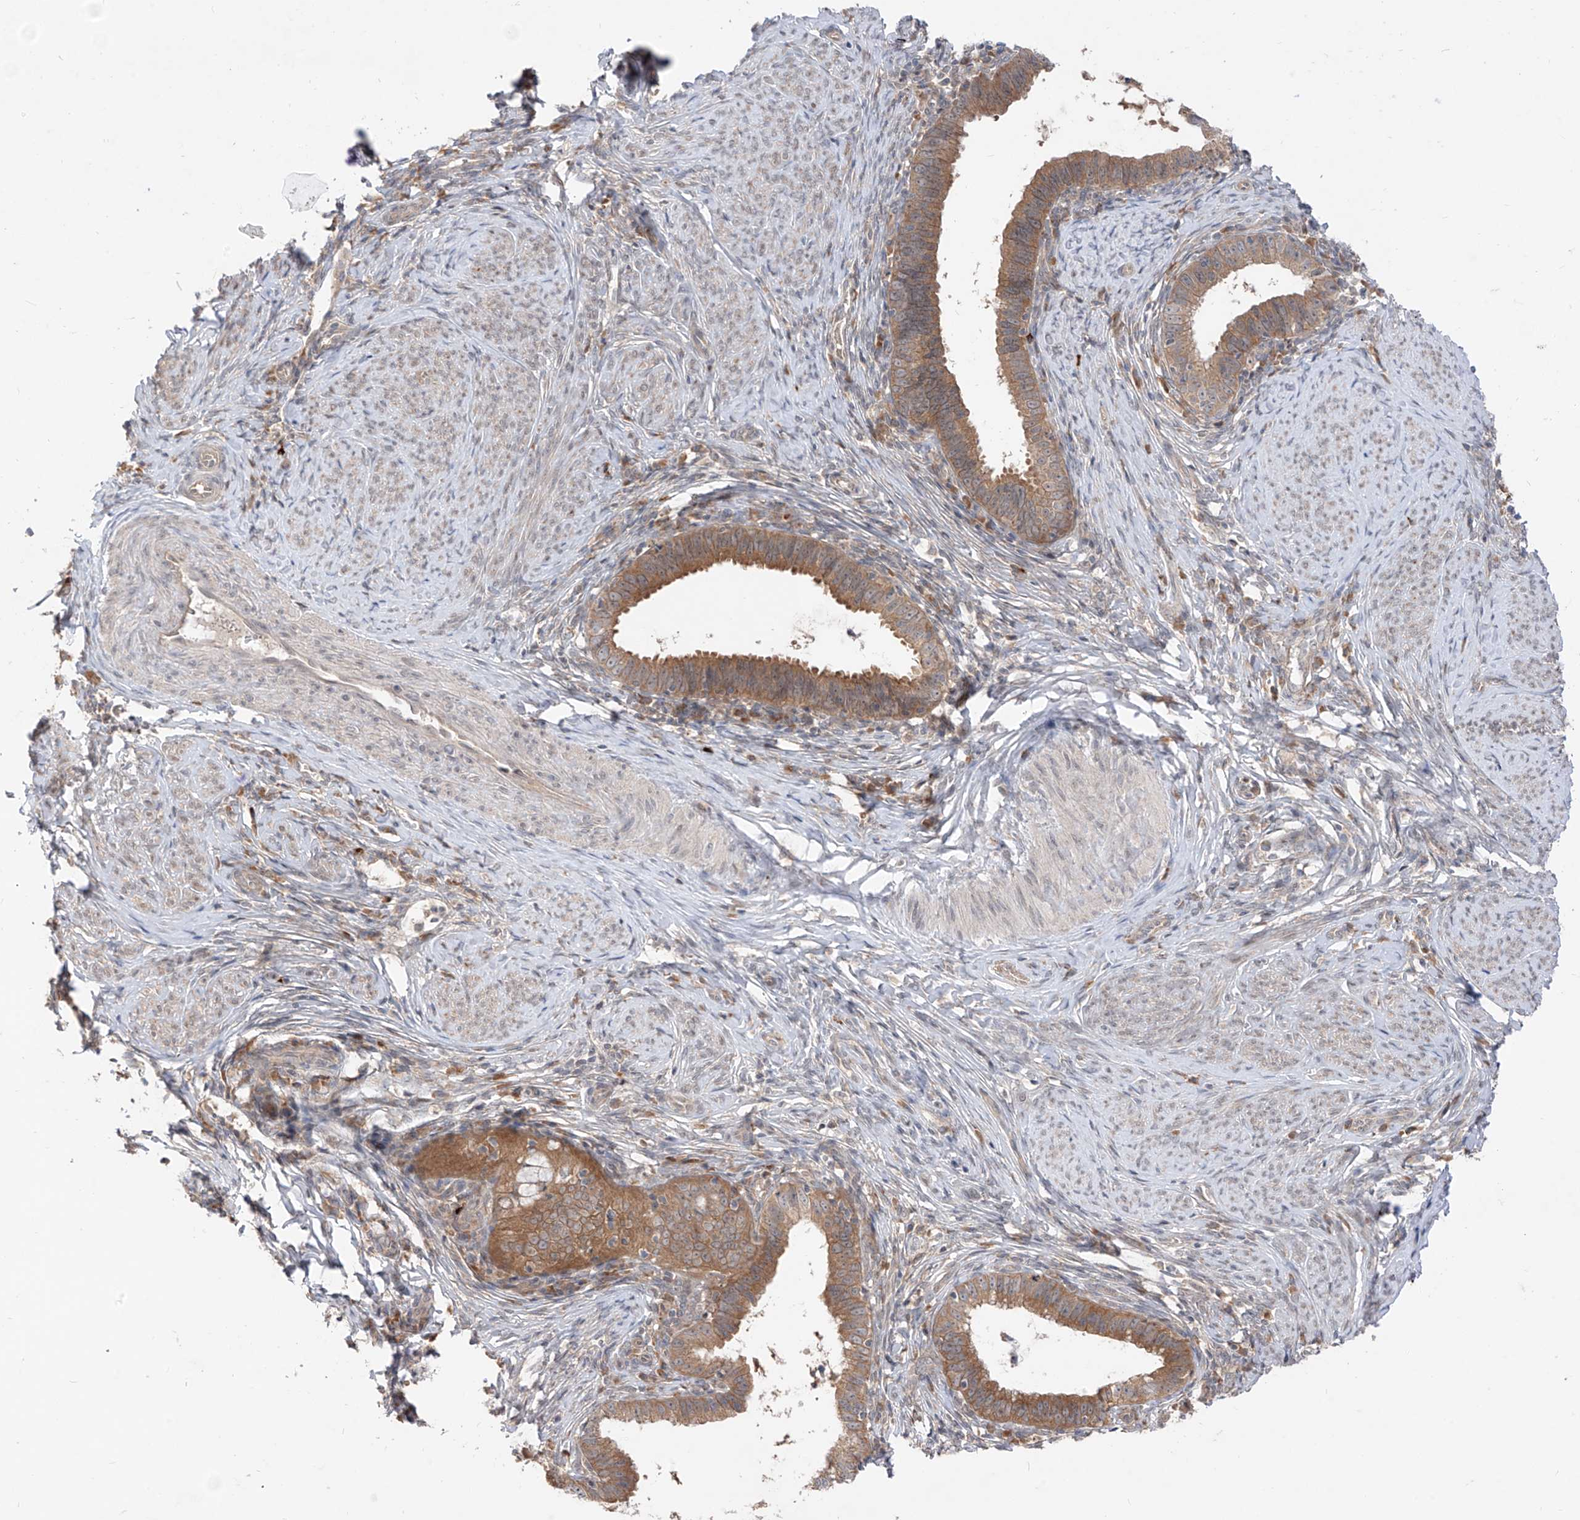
{"staining": {"intensity": "moderate", "quantity": ">75%", "location": "cytoplasmic/membranous"}, "tissue": "cervical cancer", "cell_type": "Tumor cells", "image_type": "cancer", "snomed": [{"axis": "morphology", "description": "Adenocarcinoma, NOS"}, {"axis": "topography", "description": "Cervix"}], "caption": "A high-resolution image shows IHC staining of cervical cancer, which demonstrates moderate cytoplasmic/membranous staining in approximately >75% of tumor cells.", "gene": "MTUS2", "patient": {"sex": "female", "age": 36}}